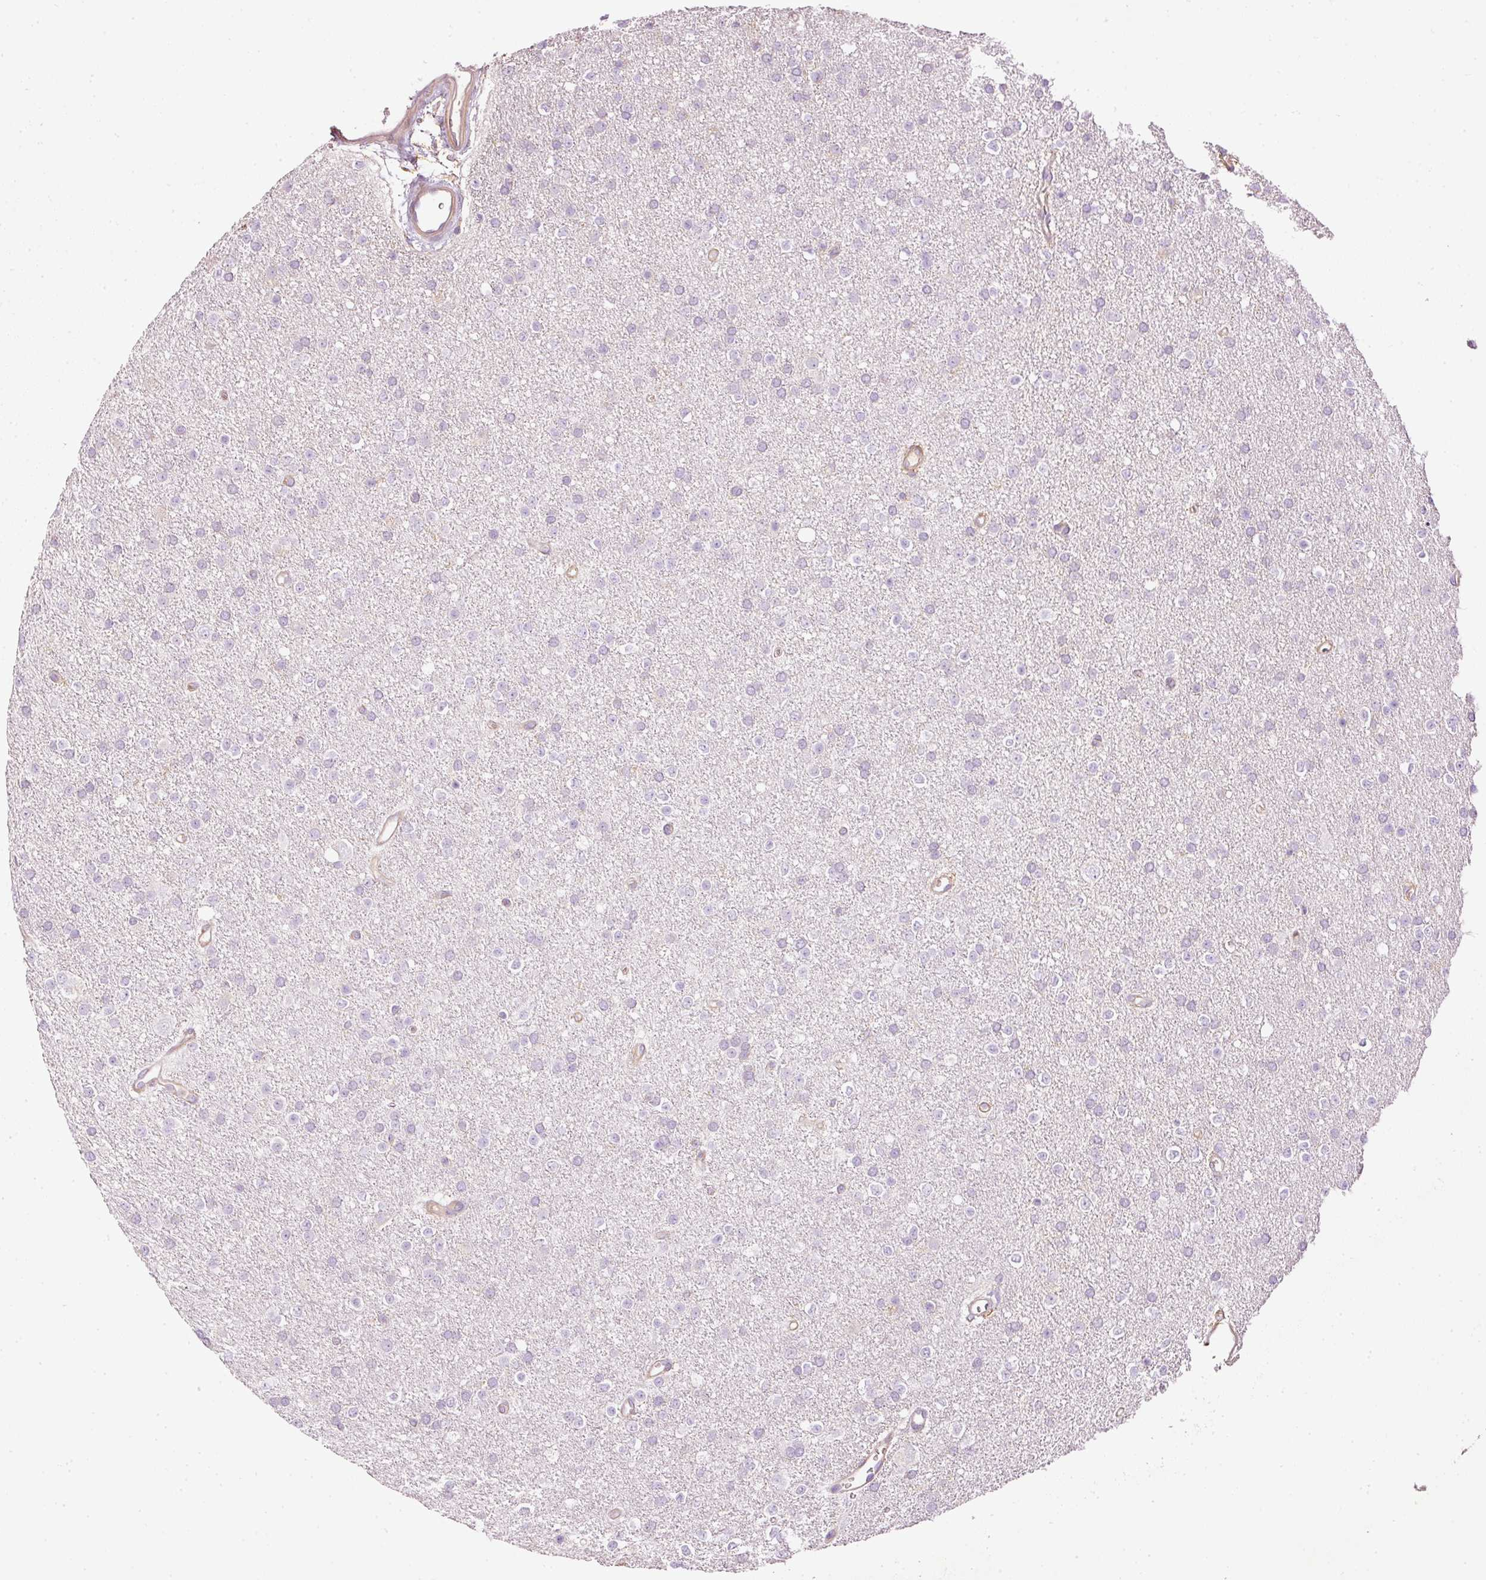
{"staining": {"intensity": "negative", "quantity": "none", "location": "none"}, "tissue": "glioma", "cell_type": "Tumor cells", "image_type": "cancer", "snomed": [{"axis": "morphology", "description": "Glioma, malignant, Low grade"}, {"axis": "topography", "description": "Brain"}], "caption": "Immunohistochemistry (IHC) image of low-grade glioma (malignant) stained for a protein (brown), which shows no positivity in tumor cells.", "gene": "PAQR9", "patient": {"sex": "female", "age": 34}}